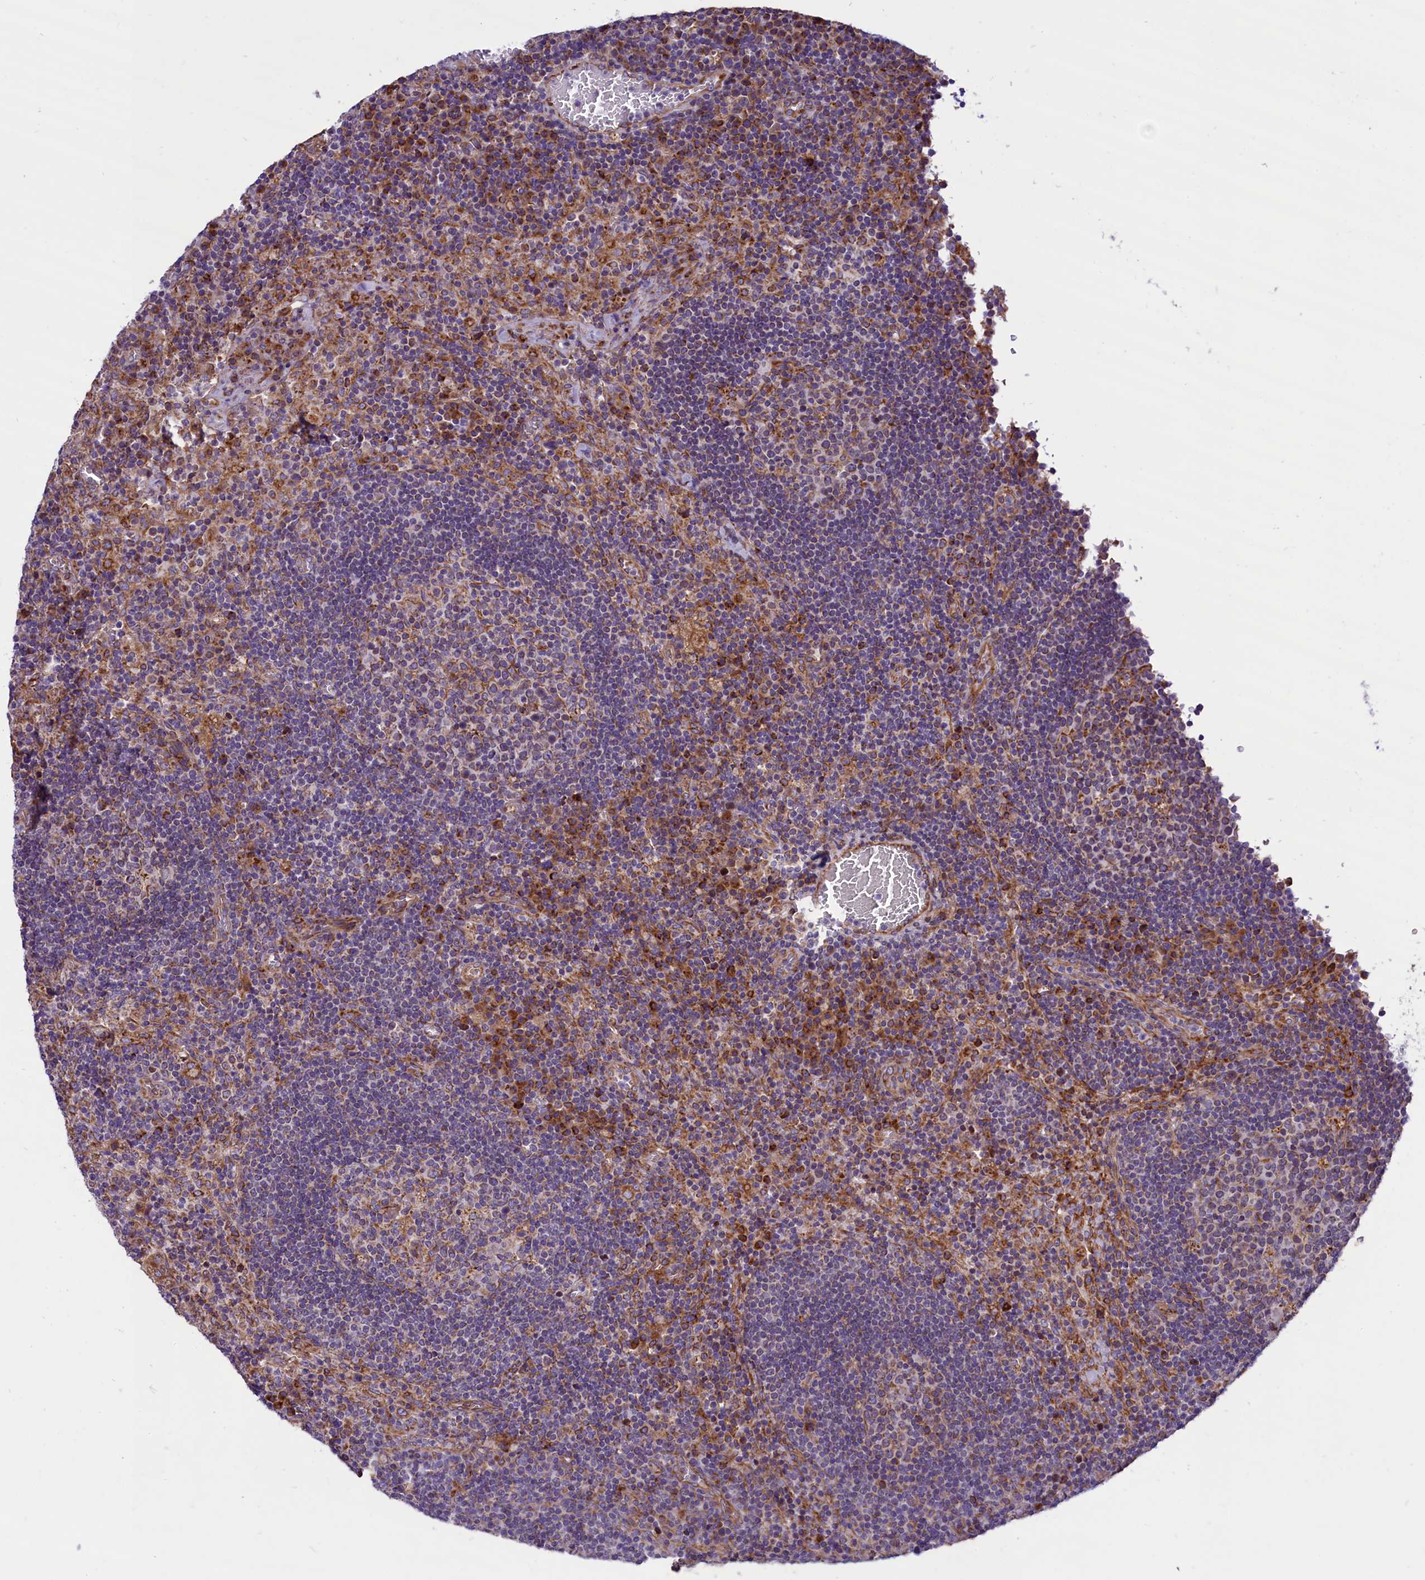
{"staining": {"intensity": "negative", "quantity": "none", "location": "none"}, "tissue": "lymph node", "cell_type": "Germinal center cells", "image_type": "normal", "snomed": [{"axis": "morphology", "description": "Normal tissue, NOS"}, {"axis": "topography", "description": "Lymph node"}], "caption": "Immunohistochemical staining of normal human lymph node displays no significant positivity in germinal center cells. (Immunohistochemistry, brightfield microscopy, high magnification).", "gene": "PTPRU", "patient": {"sex": "male", "age": 58}}